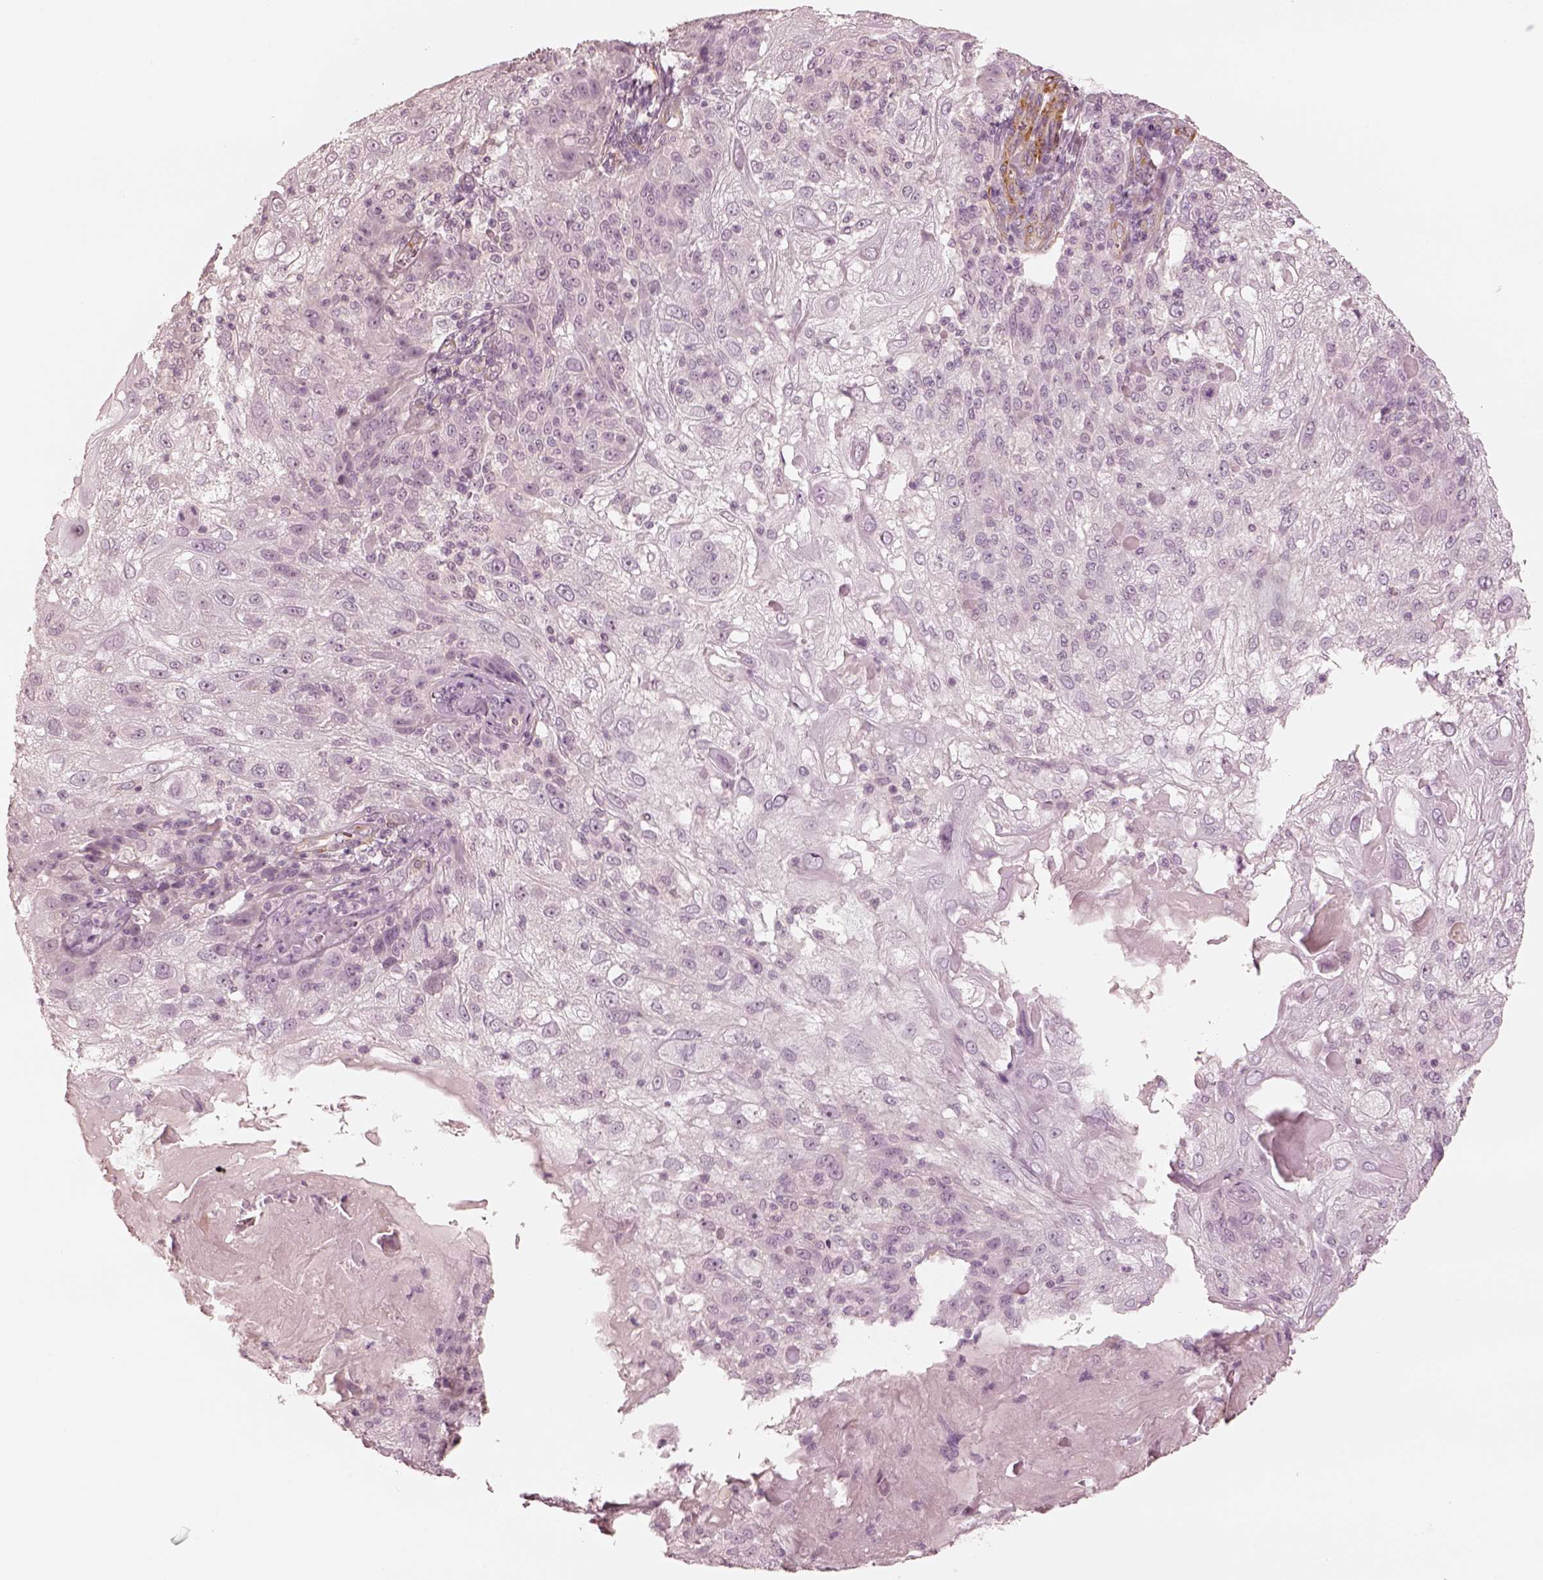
{"staining": {"intensity": "negative", "quantity": "none", "location": "none"}, "tissue": "skin cancer", "cell_type": "Tumor cells", "image_type": "cancer", "snomed": [{"axis": "morphology", "description": "Normal tissue, NOS"}, {"axis": "morphology", "description": "Squamous cell carcinoma, NOS"}, {"axis": "topography", "description": "Skin"}], "caption": "Human skin cancer stained for a protein using immunohistochemistry displays no staining in tumor cells.", "gene": "DNAAF9", "patient": {"sex": "female", "age": 83}}